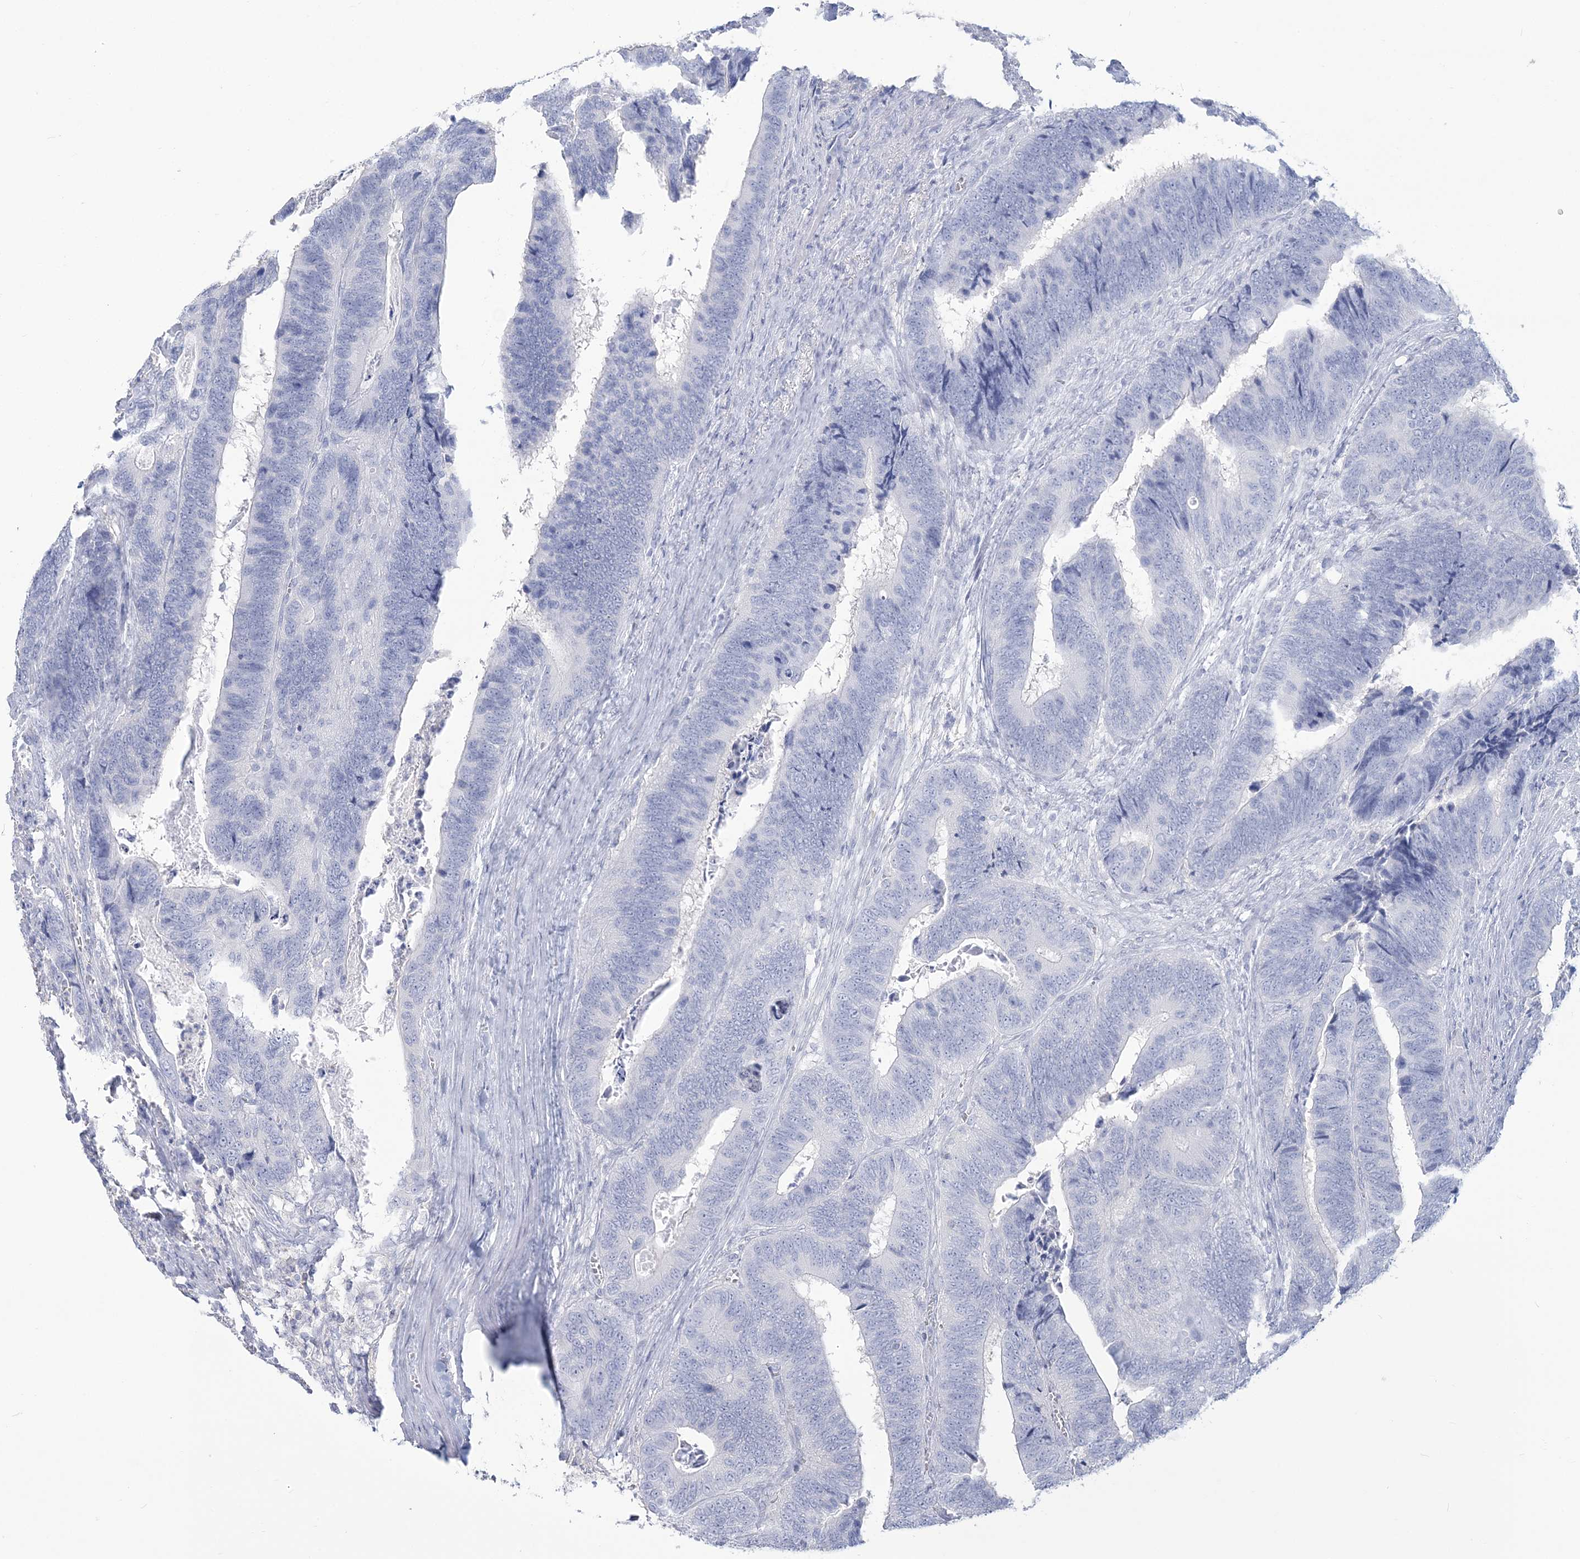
{"staining": {"intensity": "negative", "quantity": "none", "location": "none"}, "tissue": "colorectal cancer", "cell_type": "Tumor cells", "image_type": "cancer", "snomed": [{"axis": "morphology", "description": "Adenocarcinoma, NOS"}, {"axis": "topography", "description": "Colon"}], "caption": "Immunohistochemistry (IHC) of adenocarcinoma (colorectal) displays no expression in tumor cells. The staining was performed using DAB to visualize the protein expression in brown, while the nuclei were stained in blue with hematoxylin (Magnification: 20x).", "gene": "ANKS1A", "patient": {"sex": "male", "age": 72}}